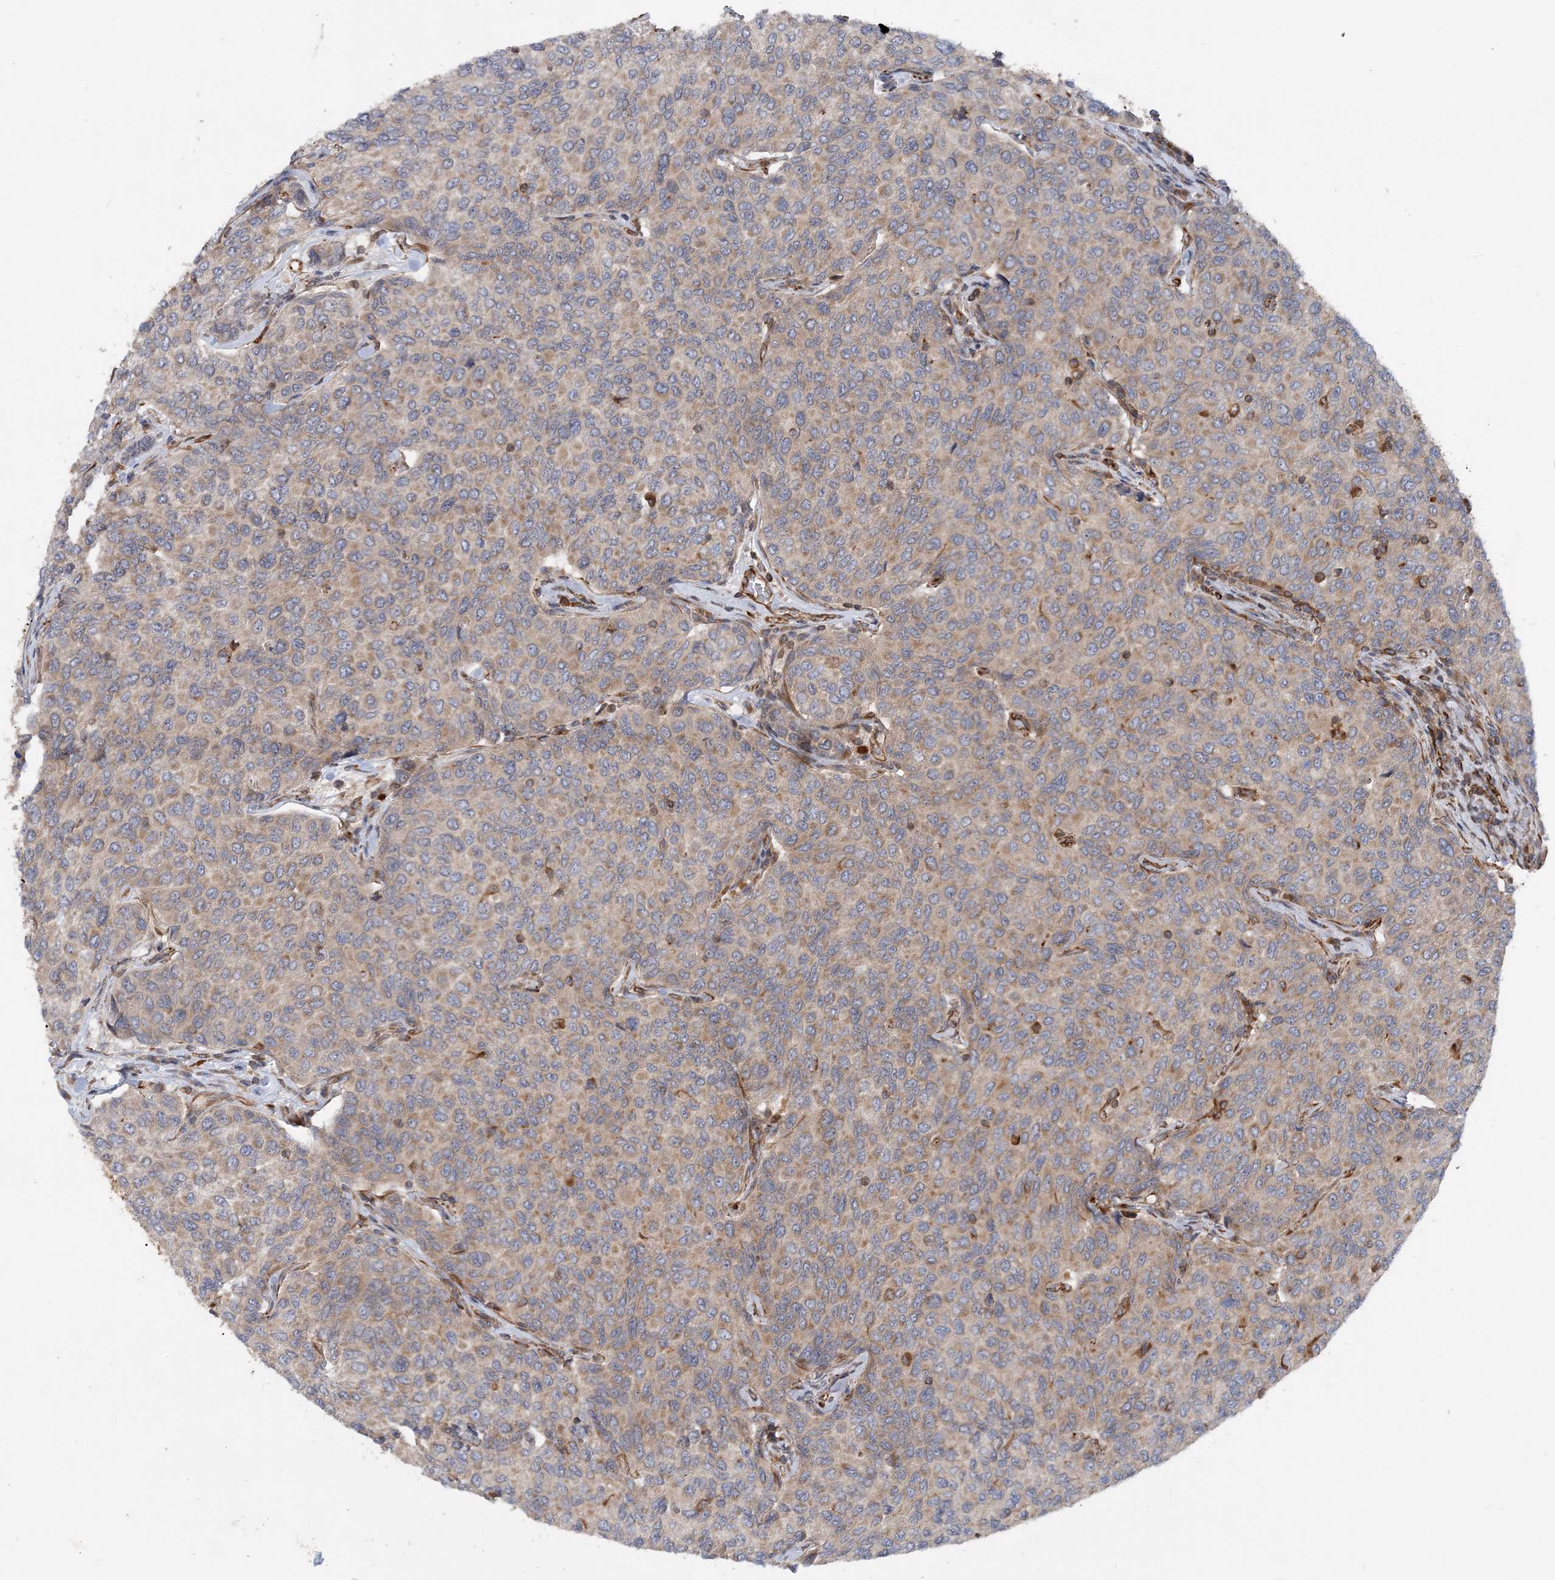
{"staining": {"intensity": "moderate", "quantity": "<25%", "location": "cytoplasmic/membranous"}, "tissue": "breast cancer", "cell_type": "Tumor cells", "image_type": "cancer", "snomed": [{"axis": "morphology", "description": "Duct carcinoma"}, {"axis": "topography", "description": "Breast"}], "caption": "A micrograph showing moderate cytoplasmic/membranous expression in approximately <25% of tumor cells in invasive ductal carcinoma (breast), as visualized by brown immunohistochemical staining.", "gene": "FAM114A2", "patient": {"sex": "female", "age": 55}}